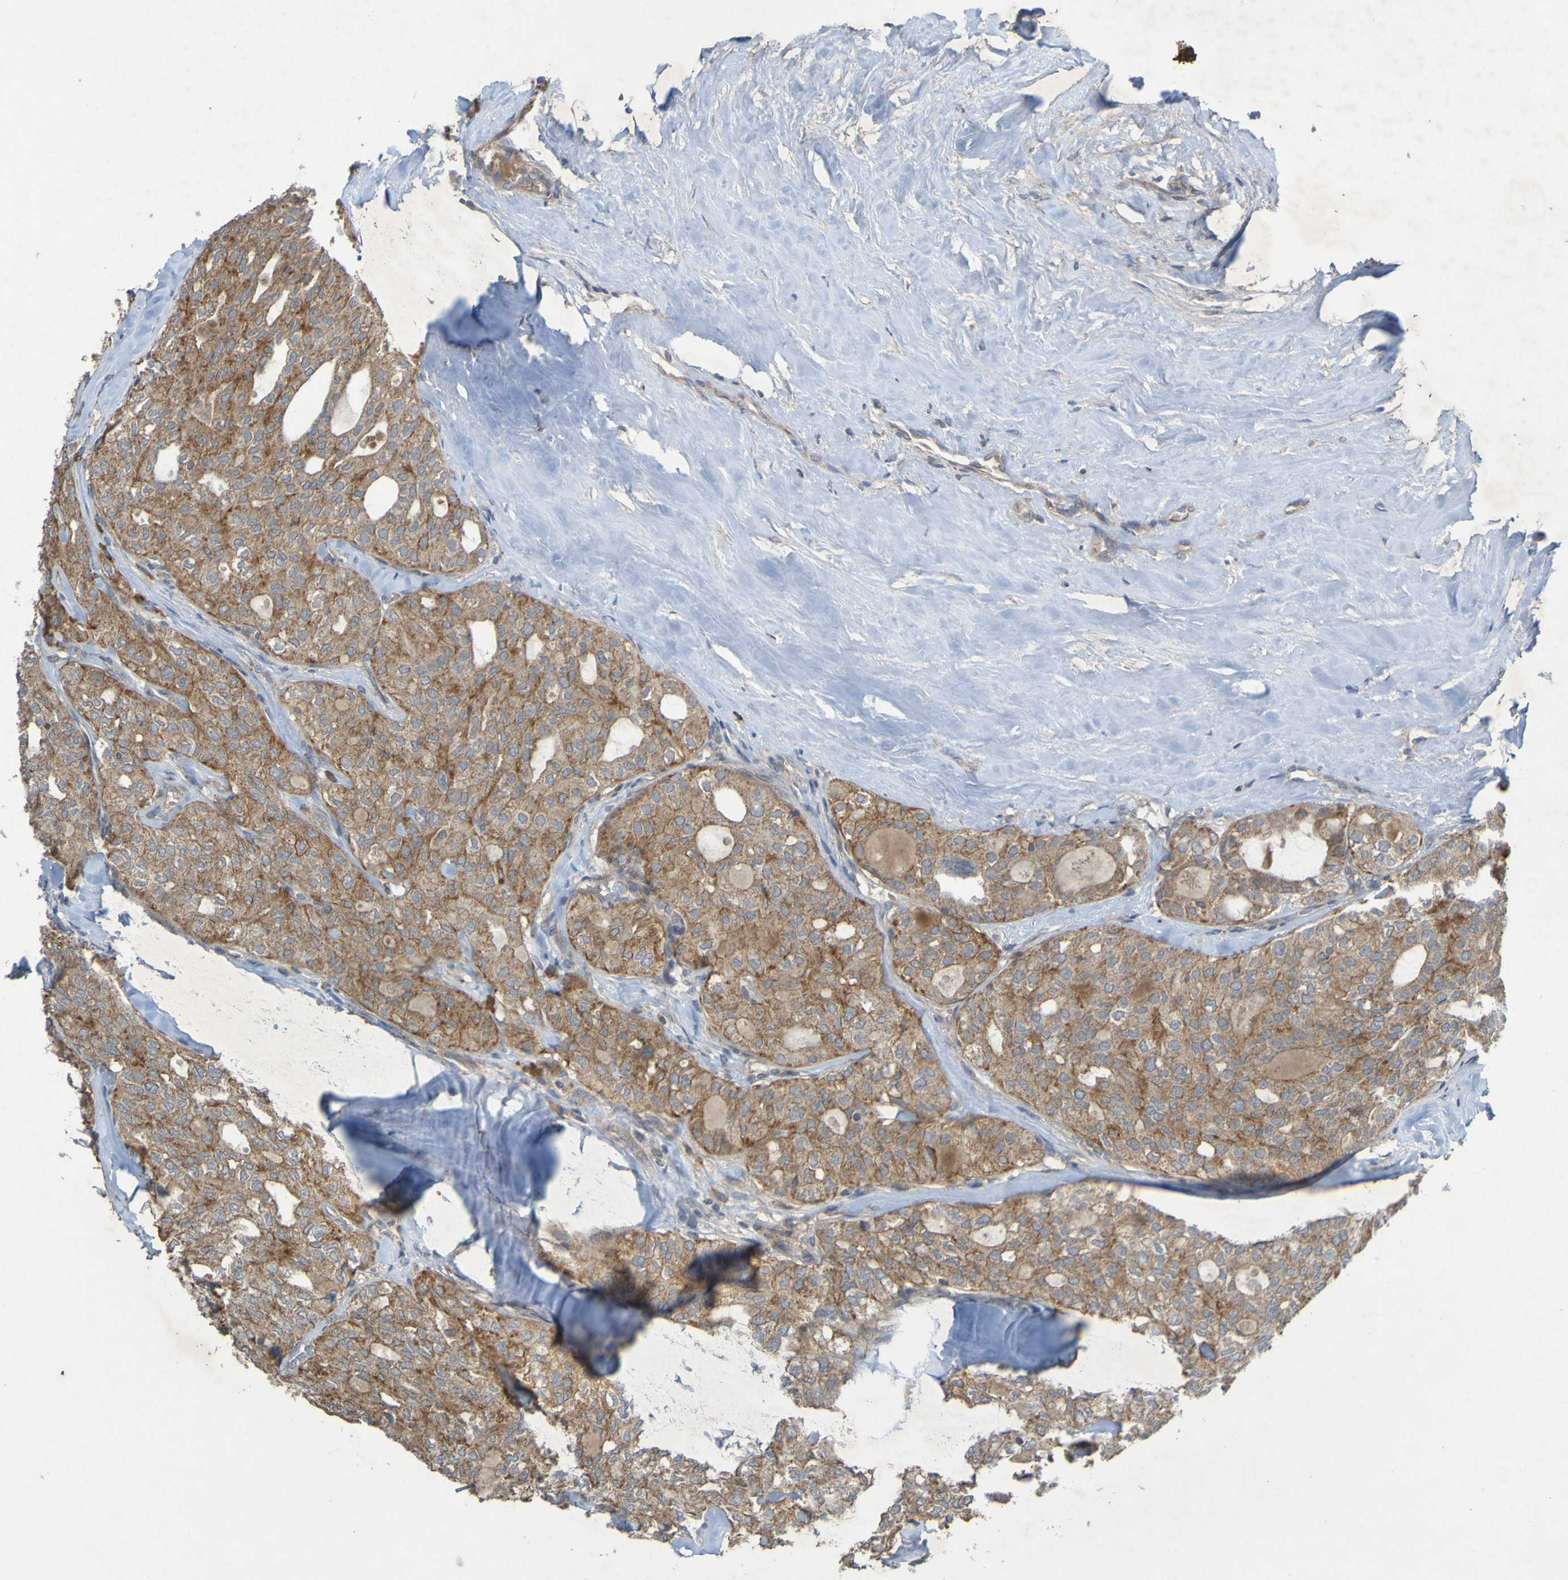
{"staining": {"intensity": "moderate", "quantity": ">75%", "location": "cytoplasmic/membranous"}, "tissue": "thyroid cancer", "cell_type": "Tumor cells", "image_type": "cancer", "snomed": [{"axis": "morphology", "description": "Follicular adenoma carcinoma, NOS"}, {"axis": "topography", "description": "Thyroid gland"}], "caption": "Thyroid cancer stained with immunohistochemistry (IHC) reveals moderate cytoplasmic/membranous expression in about >75% of tumor cells.", "gene": "B3GAT2", "patient": {"sex": "male", "age": 75}}